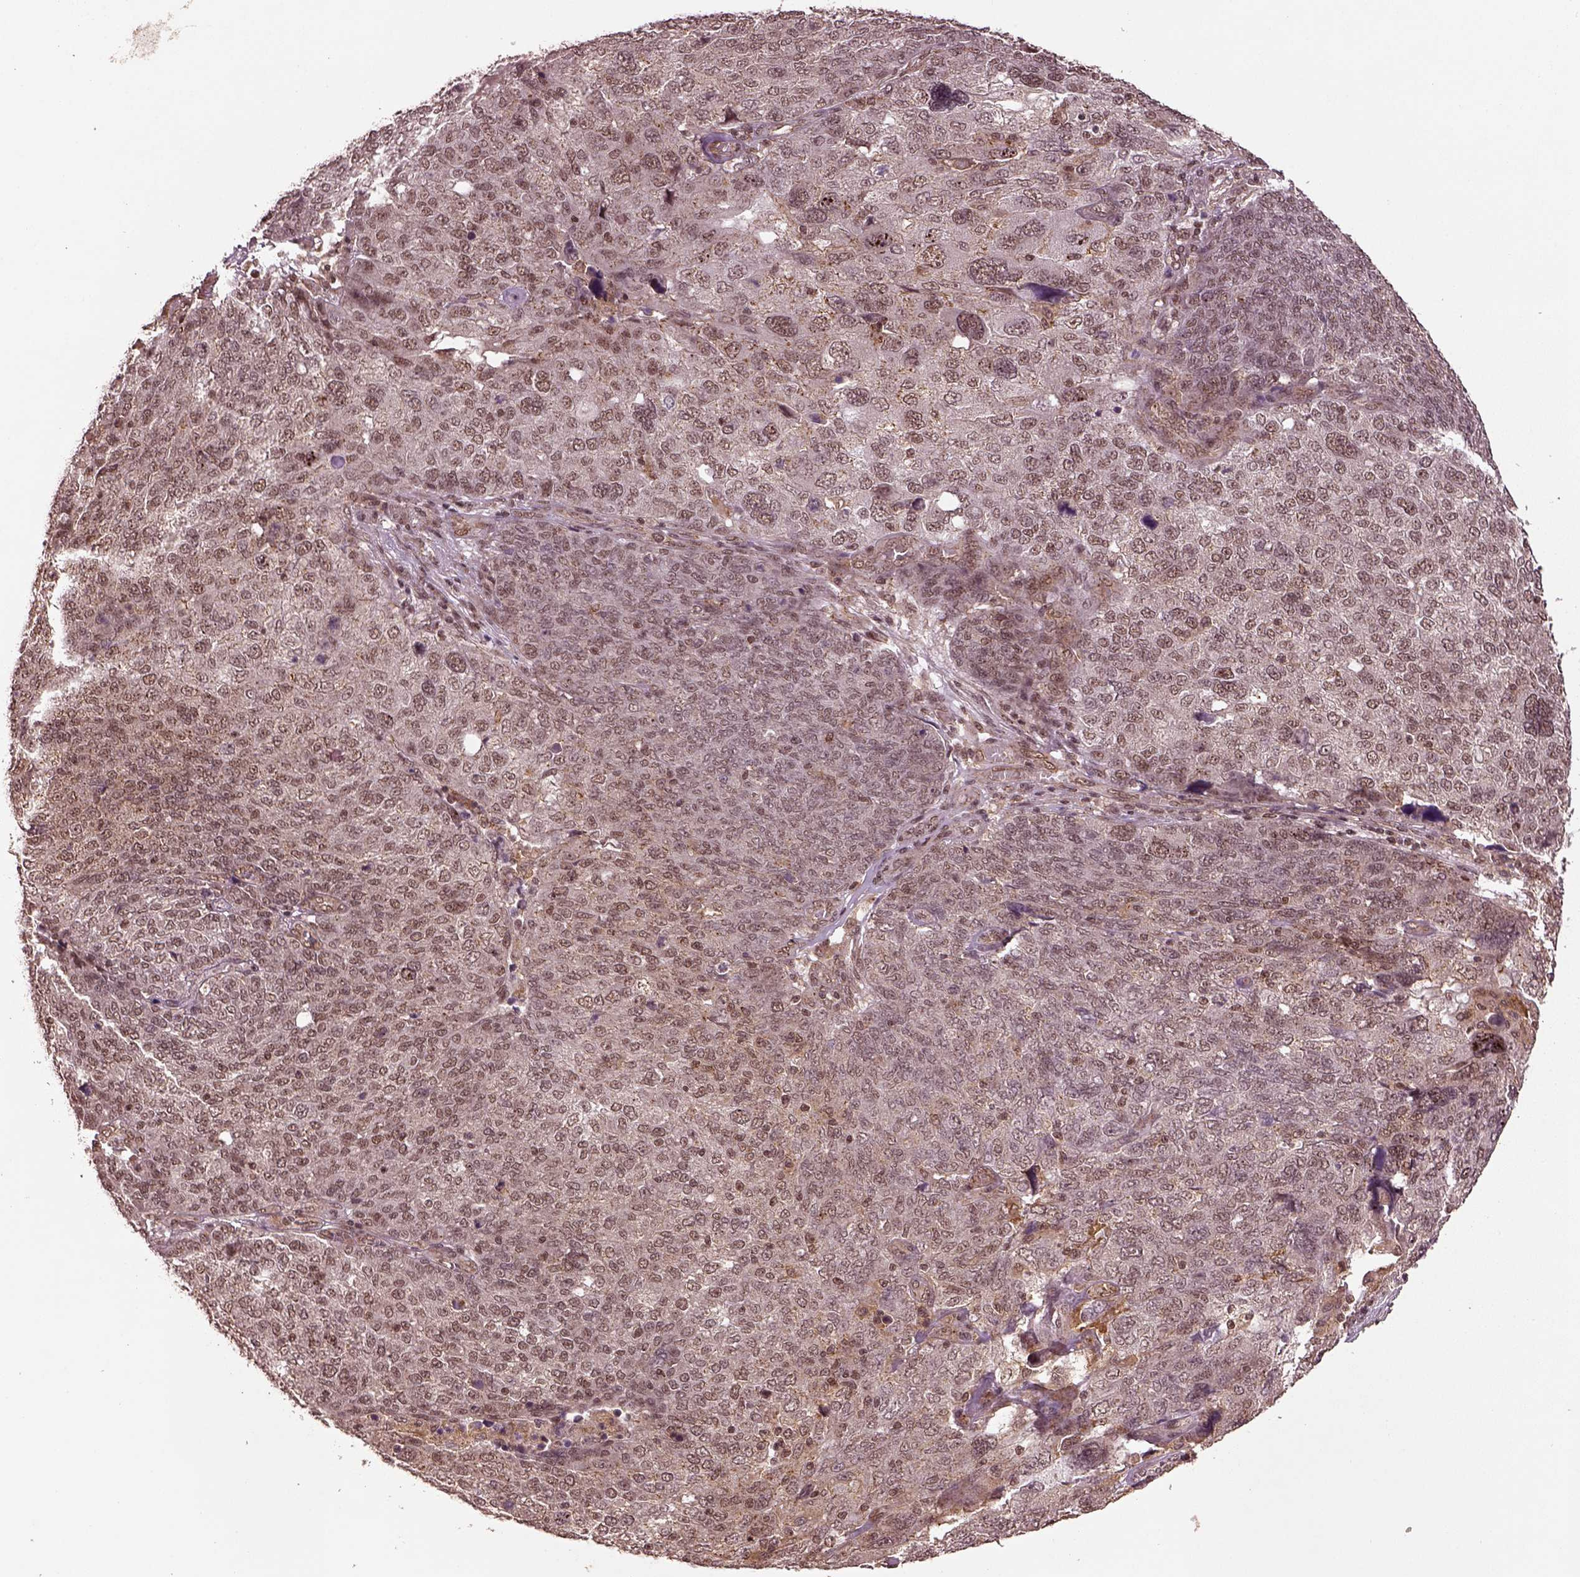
{"staining": {"intensity": "moderate", "quantity": ">75%", "location": "nuclear"}, "tissue": "ovarian cancer", "cell_type": "Tumor cells", "image_type": "cancer", "snomed": [{"axis": "morphology", "description": "Carcinoma, endometroid"}, {"axis": "topography", "description": "Ovary"}], "caption": "An immunohistochemistry (IHC) photomicrograph of tumor tissue is shown. Protein staining in brown highlights moderate nuclear positivity in ovarian endometroid carcinoma within tumor cells. The staining was performed using DAB (3,3'-diaminobenzidine) to visualize the protein expression in brown, while the nuclei were stained in blue with hematoxylin (Magnification: 20x).", "gene": "BRD9", "patient": {"sex": "female", "age": 58}}